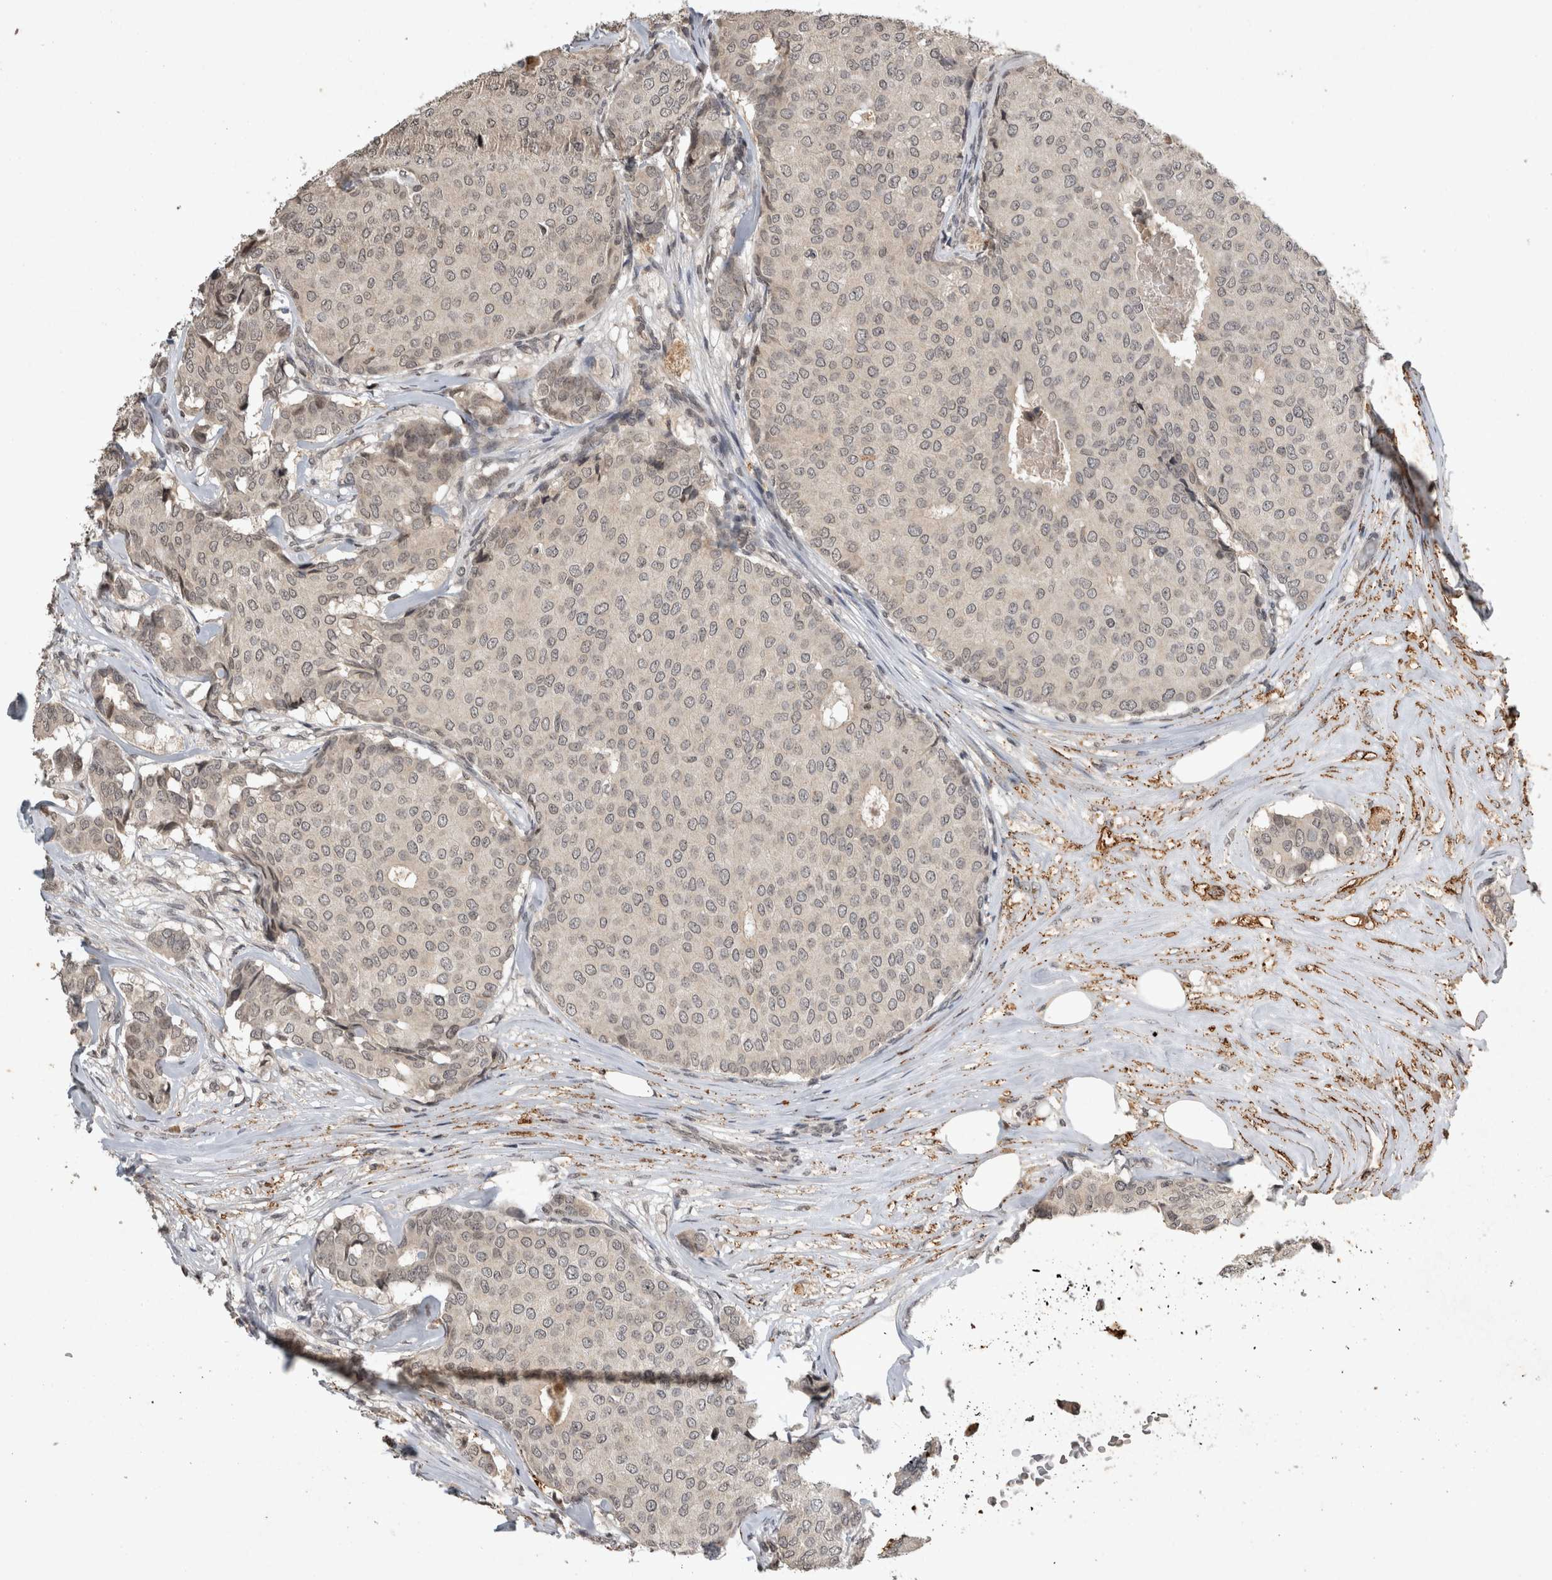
{"staining": {"intensity": "negative", "quantity": "none", "location": "none"}, "tissue": "breast cancer", "cell_type": "Tumor cells", "image_type": "cancer", "snomed": [{"axis": "morphology", "description": "Duct carcinoma"}, {"axis": "topography", "description": "Breast"}], "caption": "Photomicrograph shows no protein expression in tumor cells of breast infiltrating ductal carcinoma tissue.", "gene": "HRK", "patient": {"sex": "female", "age": 75}}